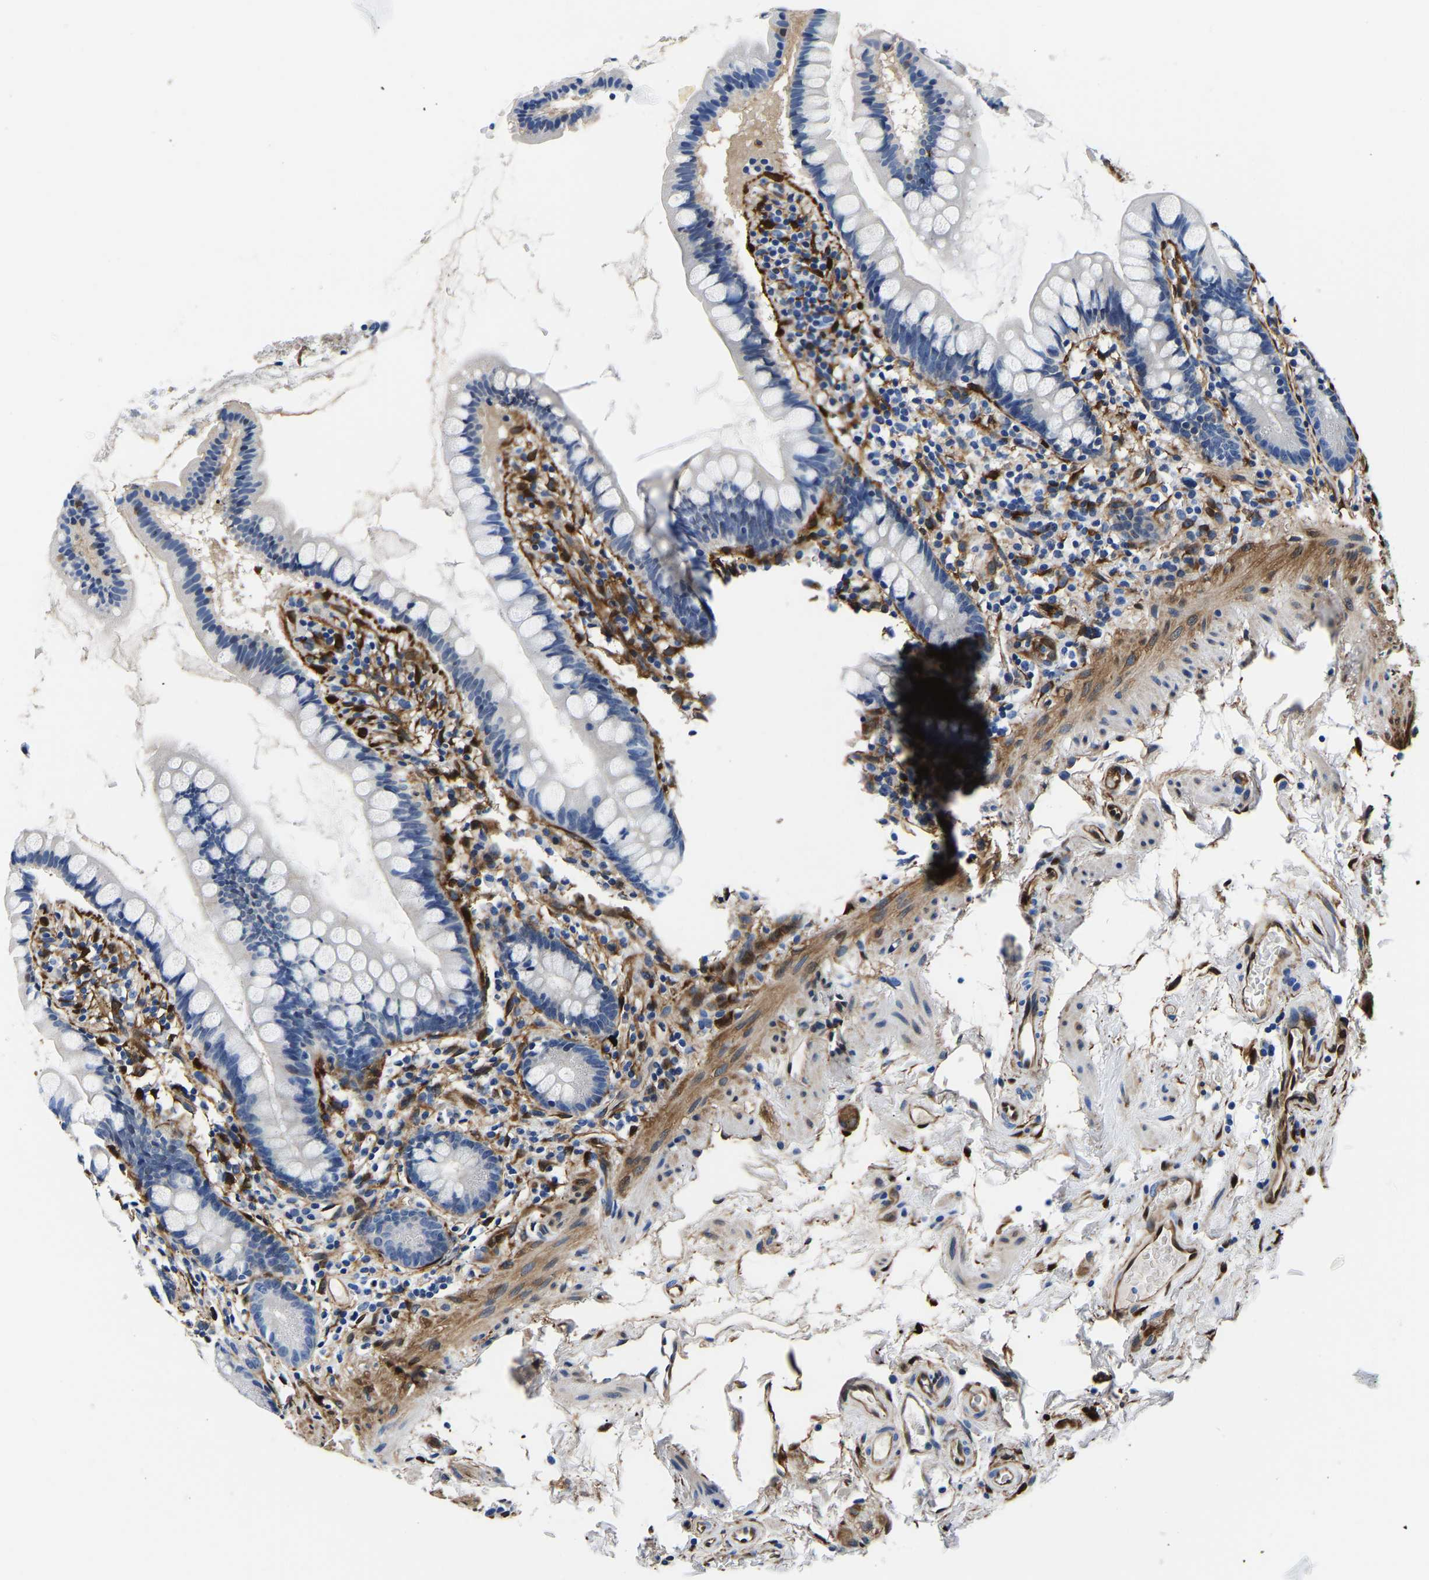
{"staining": {"intensity": "negative", "quantity": "none", "location": "none"}, "tissue": "small intestine", "cell_type": "Glandular cells", "image_type": "normal", "snomed": [{"axis": "morphology", "description": "Normal tissue, NOS"}, {"axis": "topography", "description": "Small intestine"}], "caption": "Immunohistochemistry micrograph of unremarkable small intestine: small intestine stained with DAB (3,3'-diaminobenzidine) shows no significant protein expression in glandular cells.", "gene": "S100A13", "patient": {"sex": "female", "age": 84}}